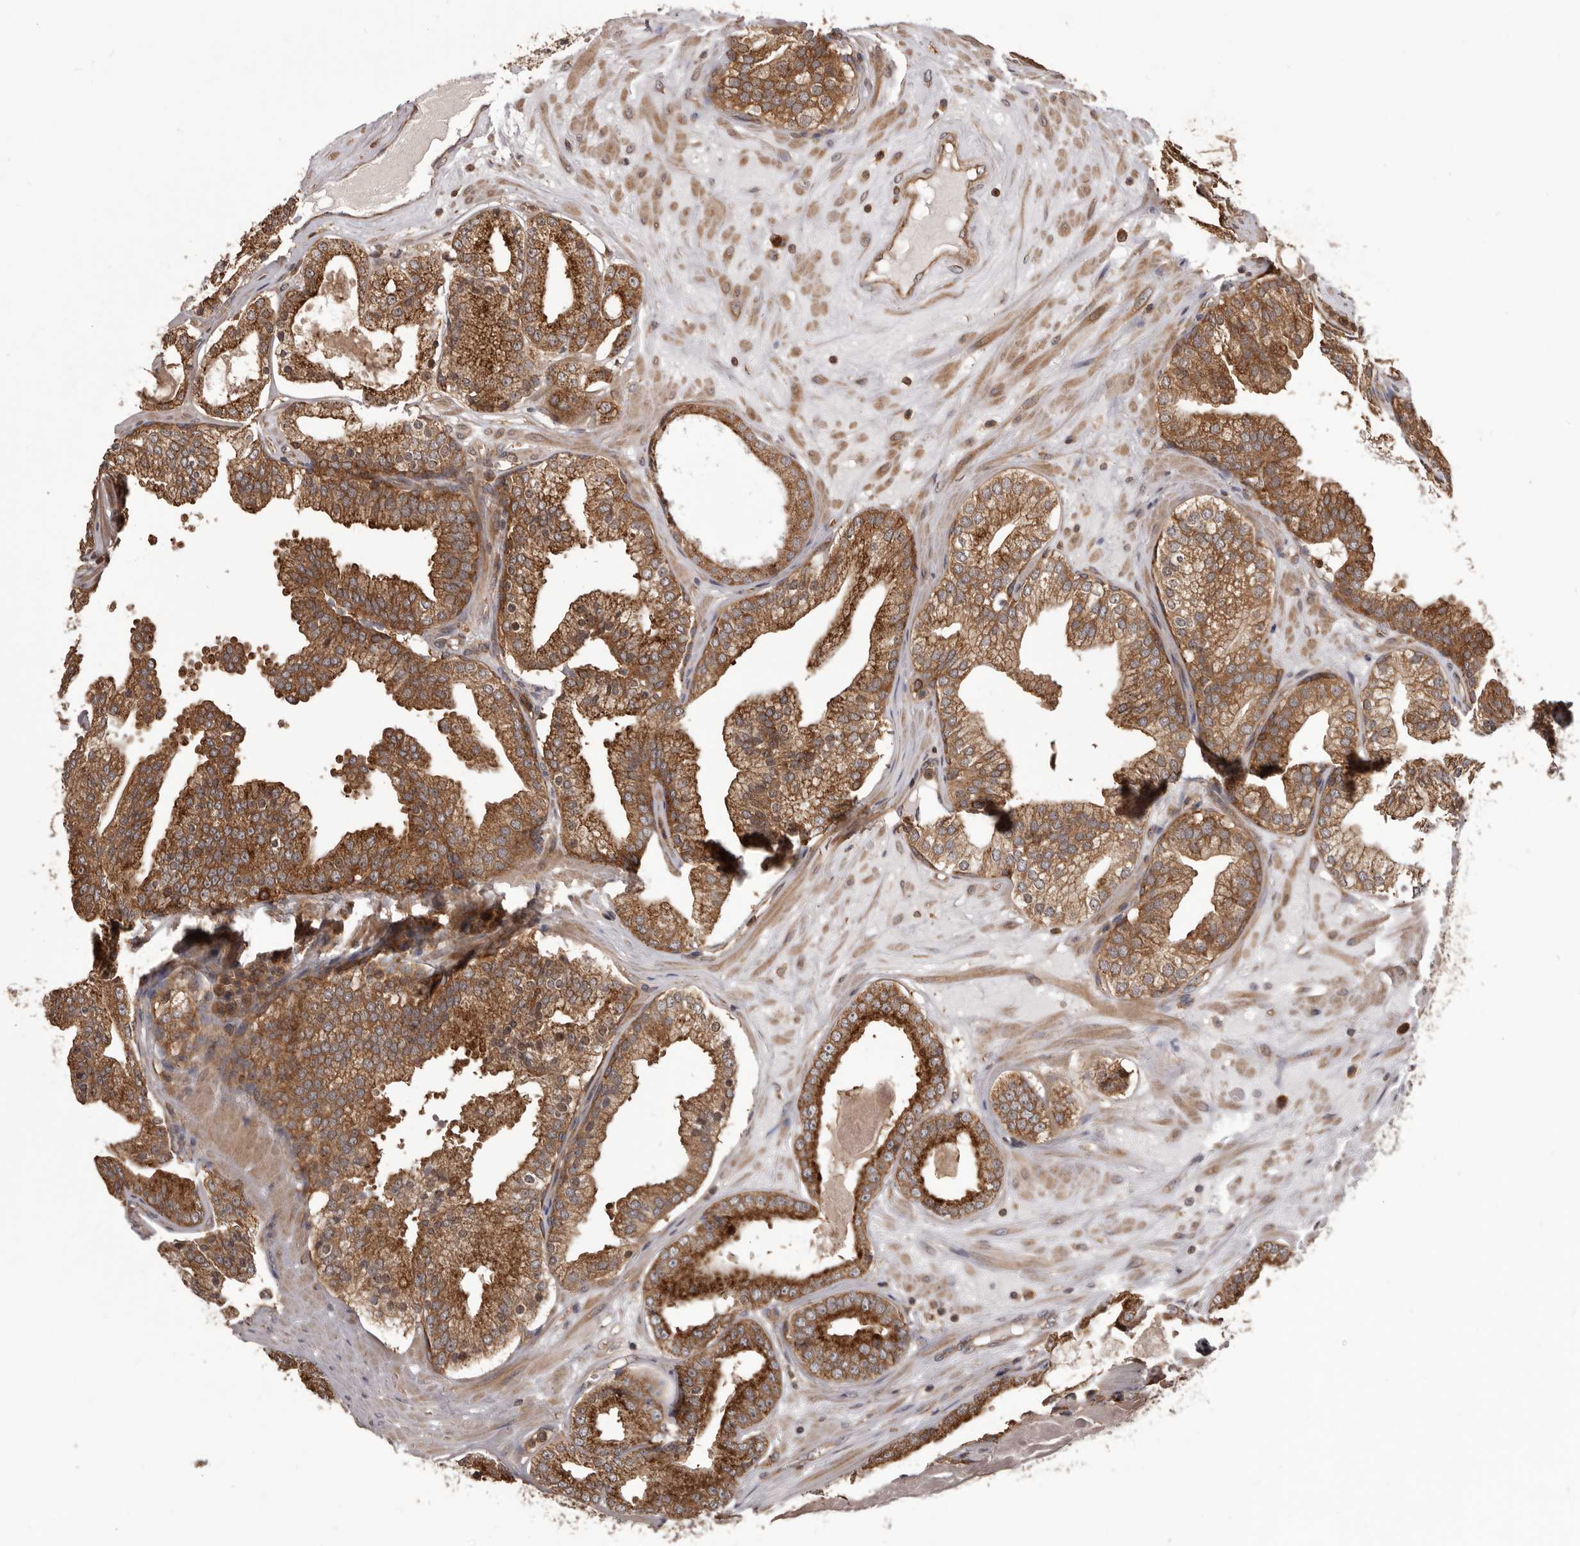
{"staining": {"intensity": "strong", "quantity": ">75%", "location": "cytoplasmic/membranous"}, "tissue": "prostate cancer", "cell_type": "Tumor cells", "image_type": "cancer", "snomed": [{"axis": "morphology", "description": "Adenocarcinoma, High grade"}, {"axis": "topography", "description": "Prostate"}], "caption": "Immunohistochemistry (DAB) staining of prostate high-grade adenocarcinoma reveals strong cytoplasmic/membranous protein expression in about >75% of tumor cells.", "gene": "HBS1L", "patient": {"sex": "male", "age": 68}}